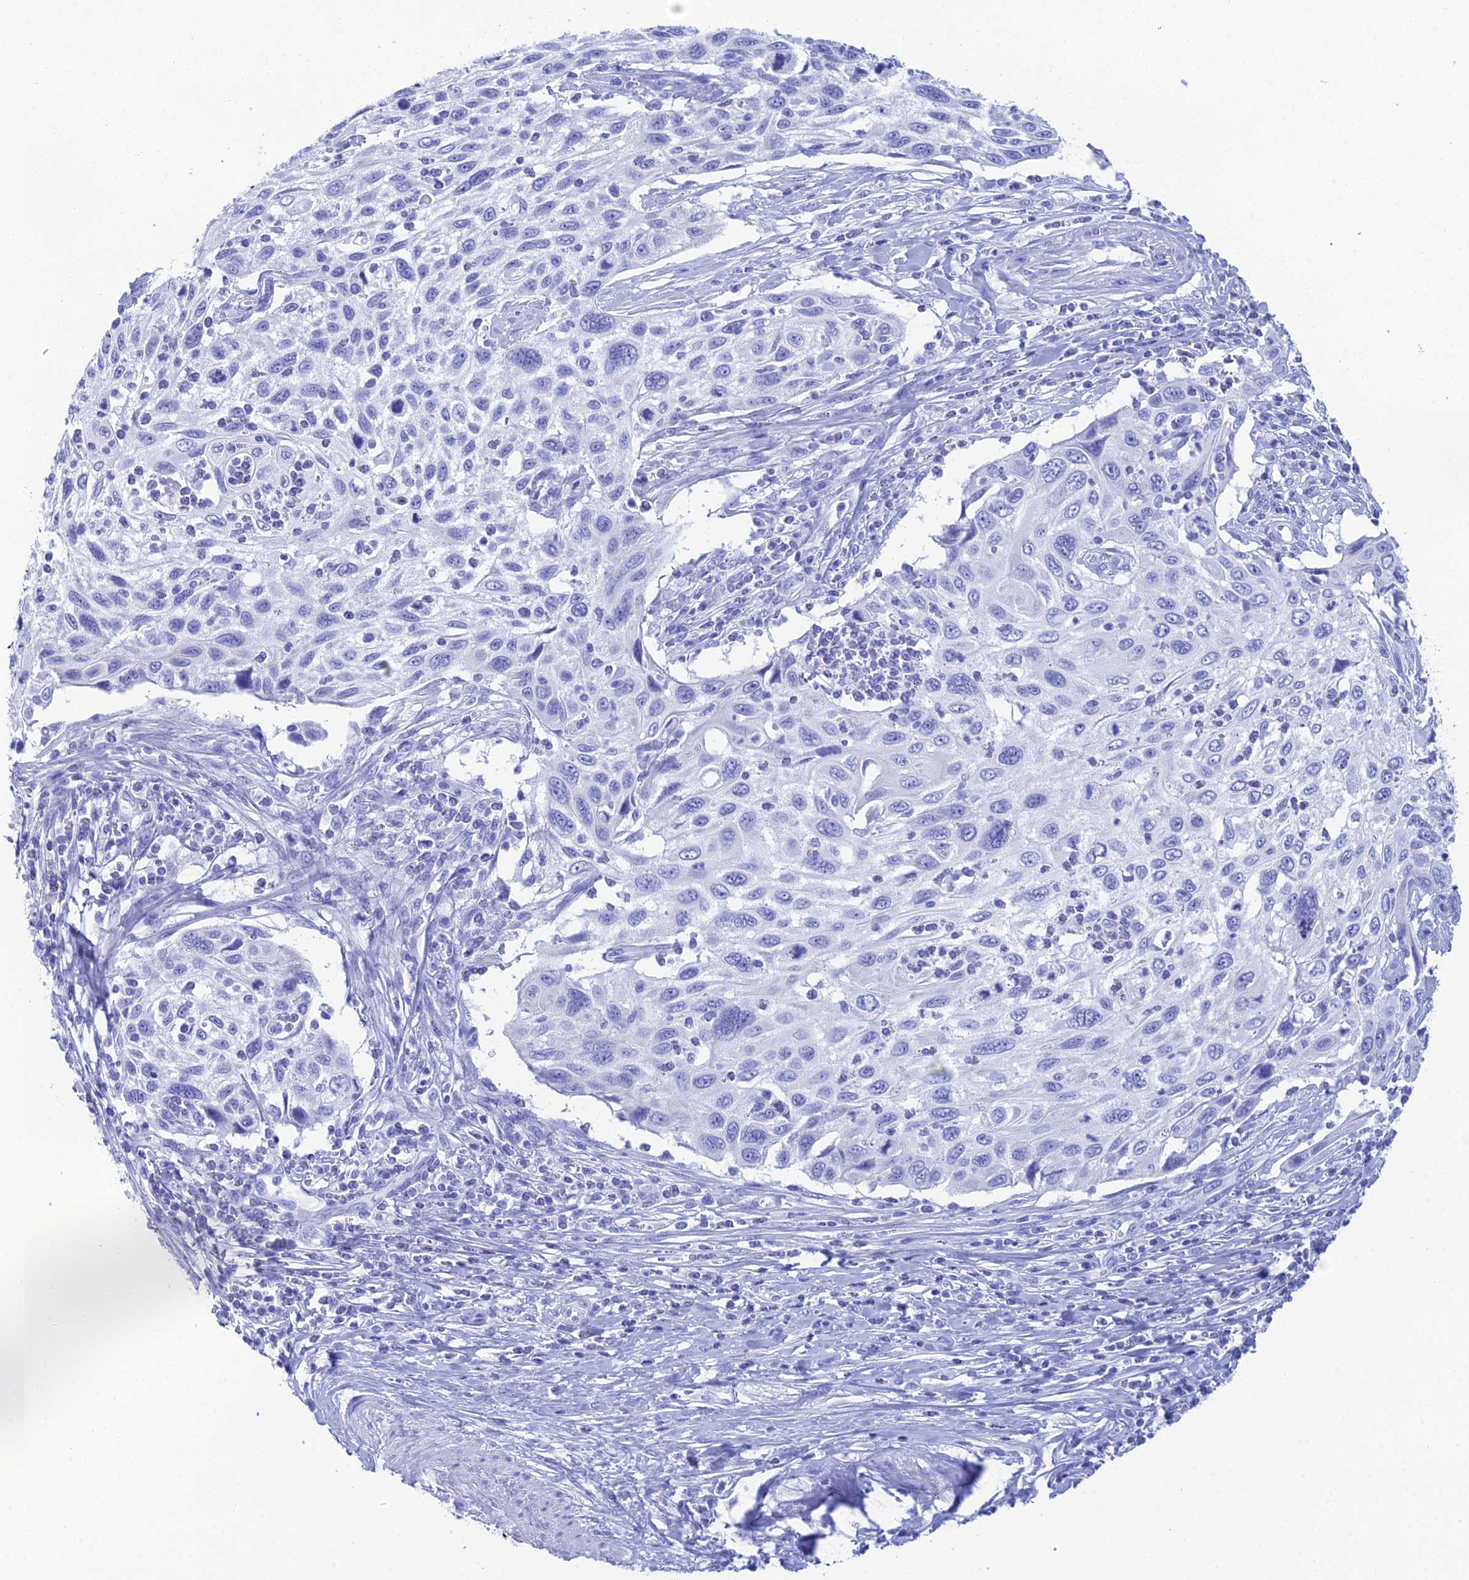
{"staining": {"intensity": "negative", "quantity": "none", "location": "none"}, "tissue": "cervical cancer", "cell_type": "Tumor cells", "image_type": "cancer", "snomed": [{"axis": "morphology", "description": "Squamous cell carcinoma, NOS"}, {"axis": "topography", "description": "Cervix"}], "caption": "Tumor cells show no significant expression in cervical cancer.", "gene": "REG1A", "patient": {"sex": "female", "age": 70}}